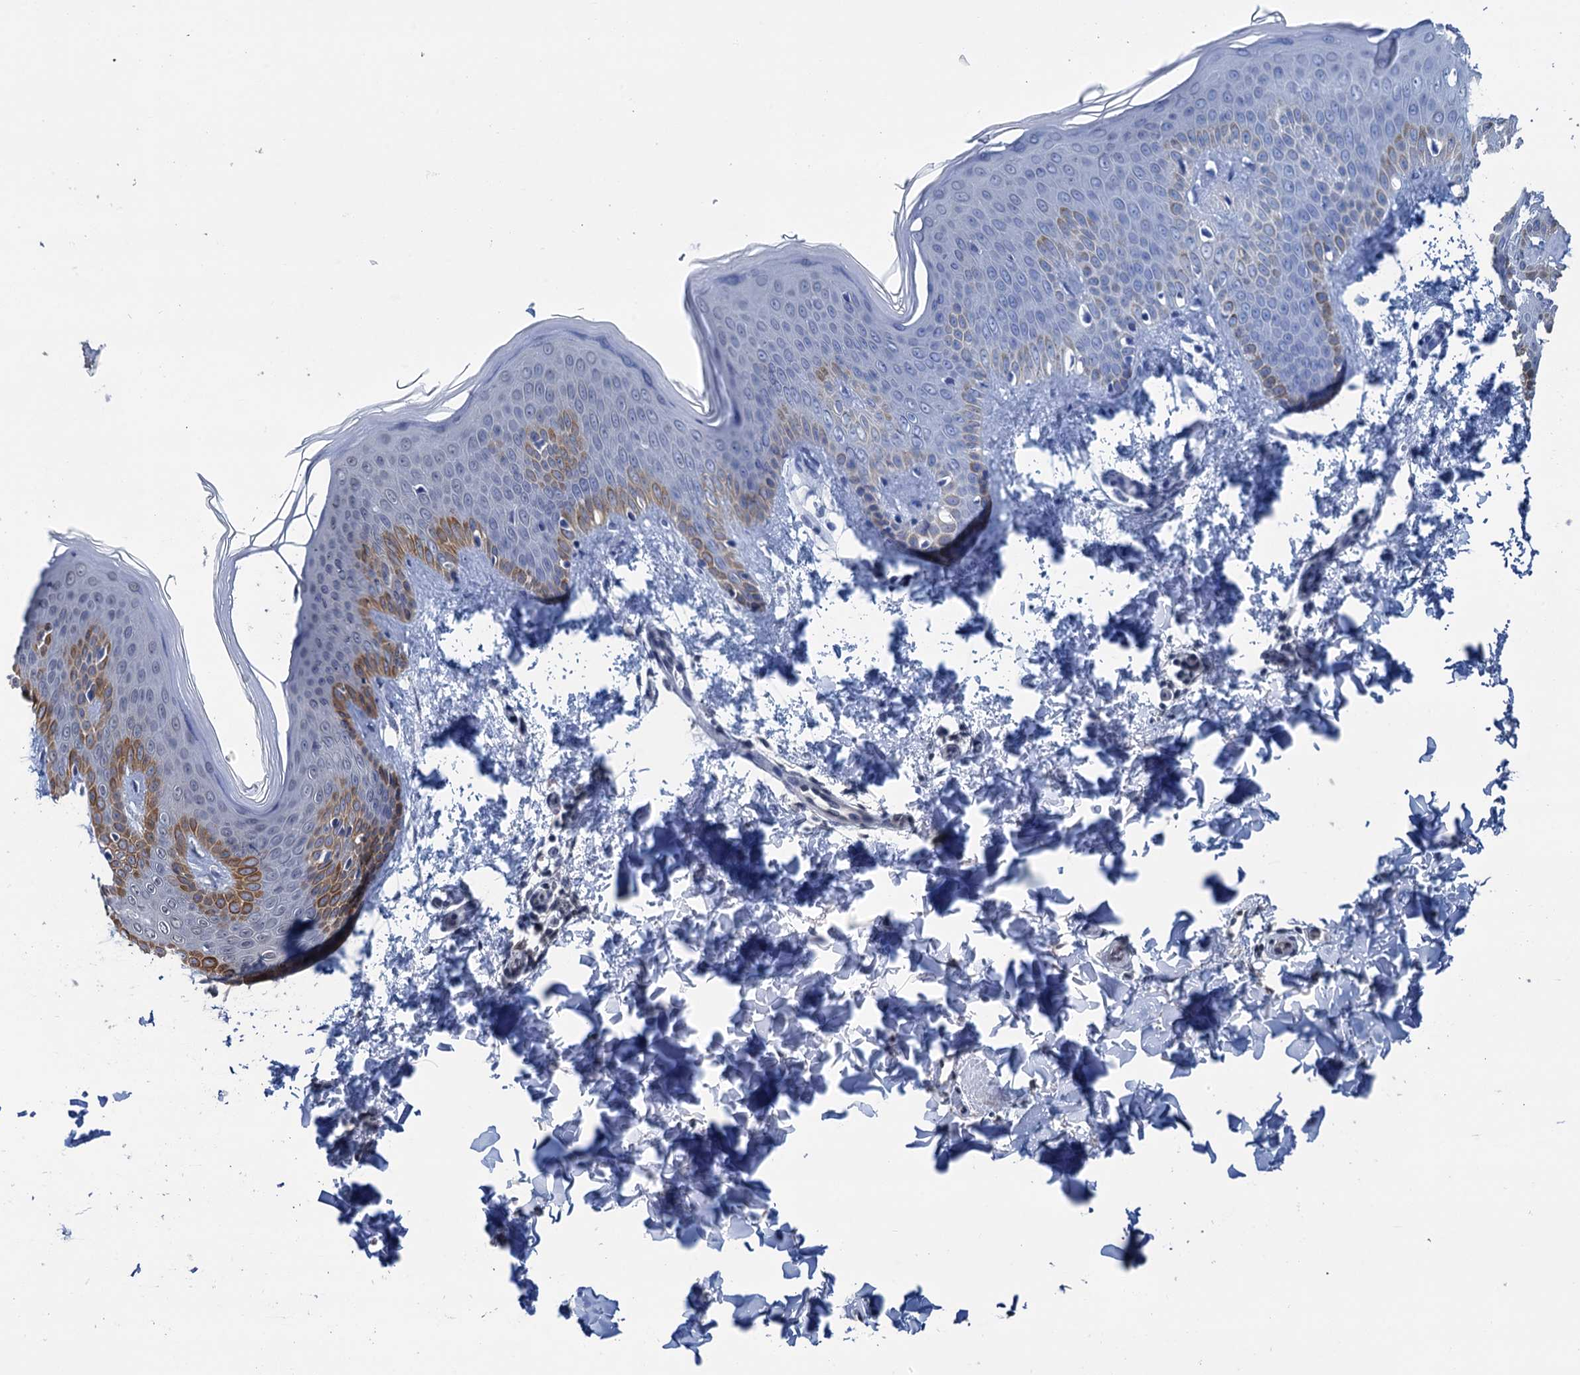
{"staining": {"intensity": "moderate", "quantity": ">75%", "location": "nuclear"}, "tissue": "skin", "cell_type": "Fibroblasts", "image_type": "normal", "snomed": [{"axis": "morphology", "description": "Normal tissue, NOS"}, {"axis": "topography", "description": "Skin"}], "caption": "Moderate nuclear positivity for a protein is seen in about >75% of fibroblasts of normal skin using IHC.", "gene": "RASSF4", "patient": {"sex": "male", "age": 36}}